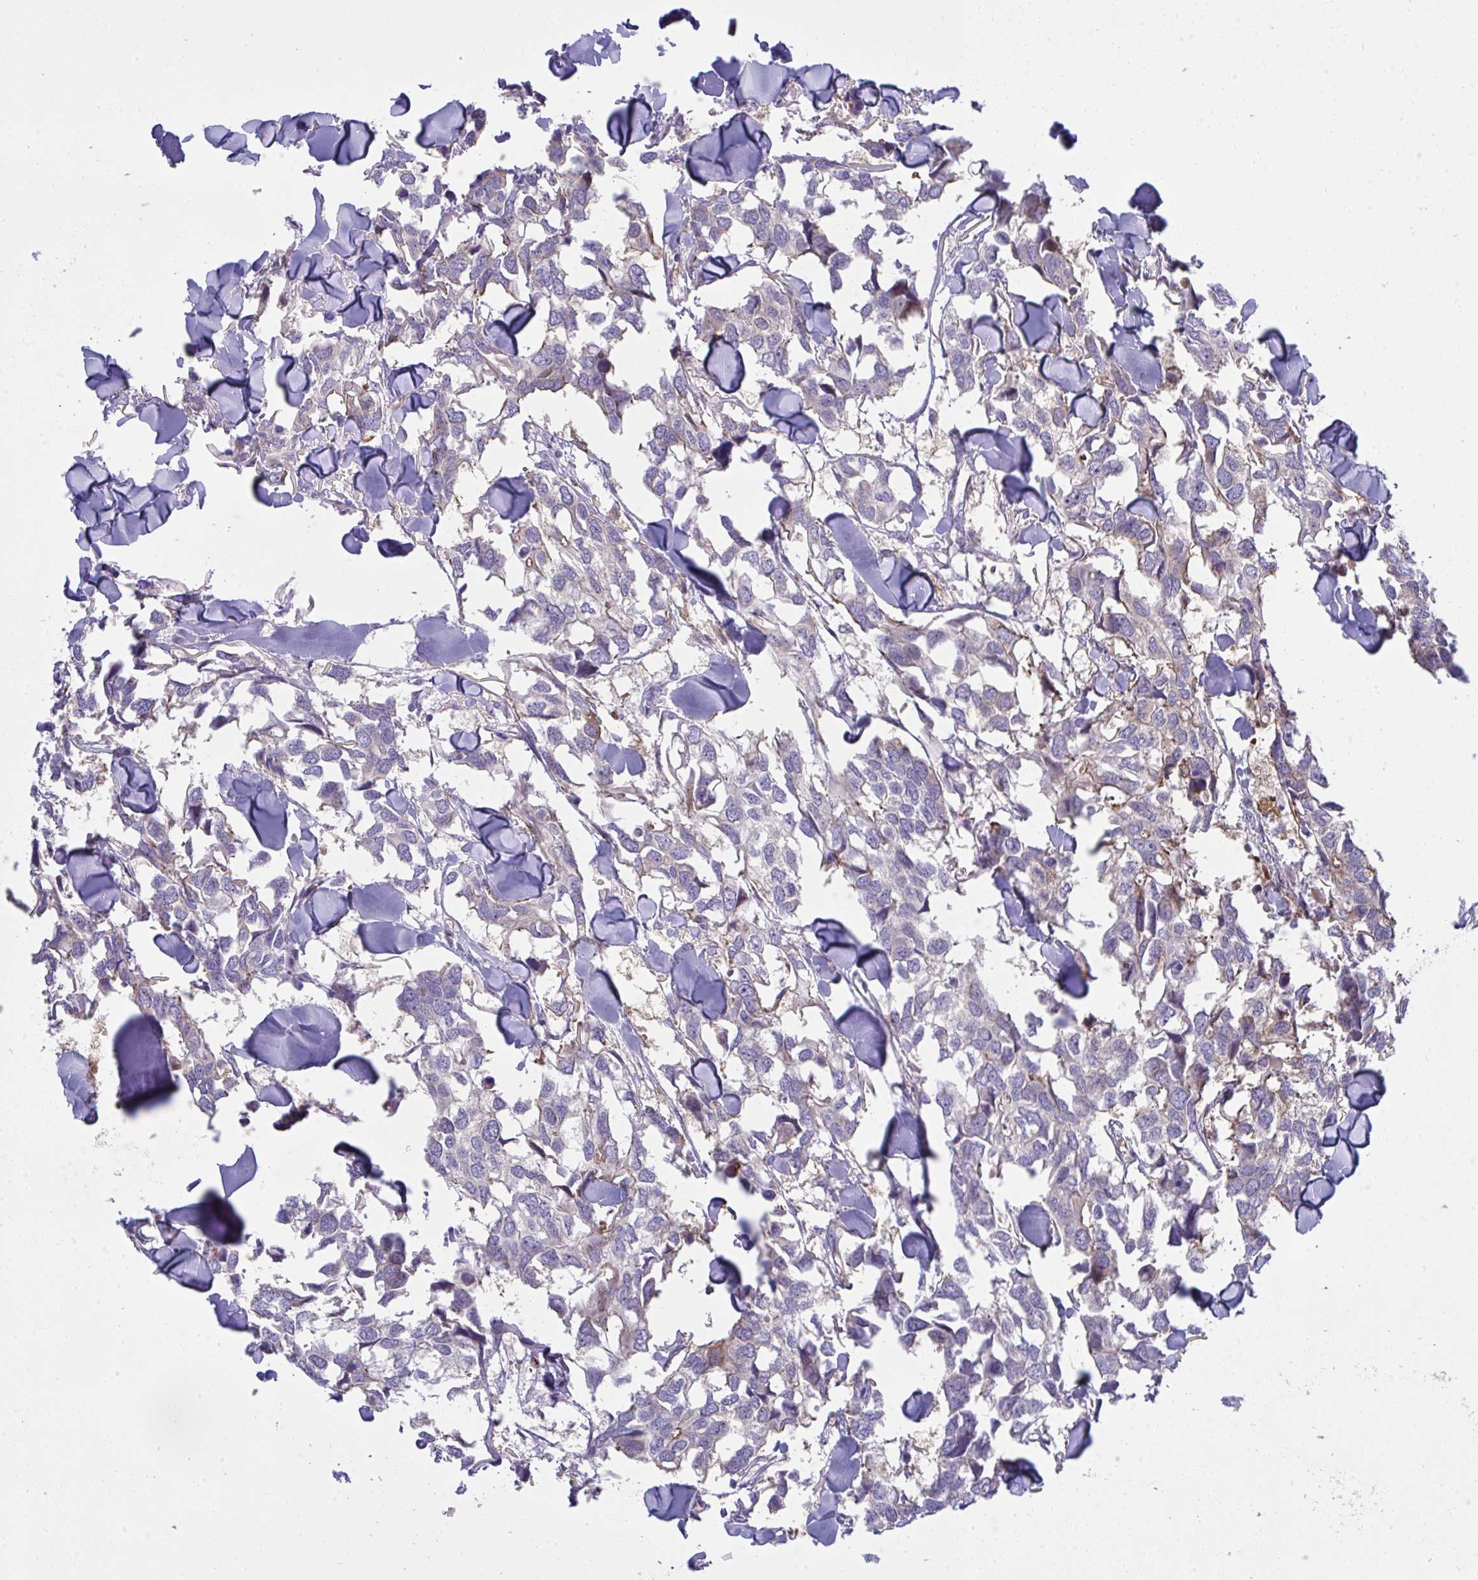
{"staining": {"intensity": "negative", "quantity": "none", "location": "none"}, "tissue": "breast cancer", "cell_type": "Tumor cells", "image_type": "cancer", "snomed": [{"axis": "morphology", "description": "Duct carcinoma"}, {"axis": "topography", "description": "Breast"}], "caption": "Protein analysis of breast cancer exhibits no significant positivity in tumor cells.", "gene": "NTN1", "patient": {"sex": "female", "age": 83}}